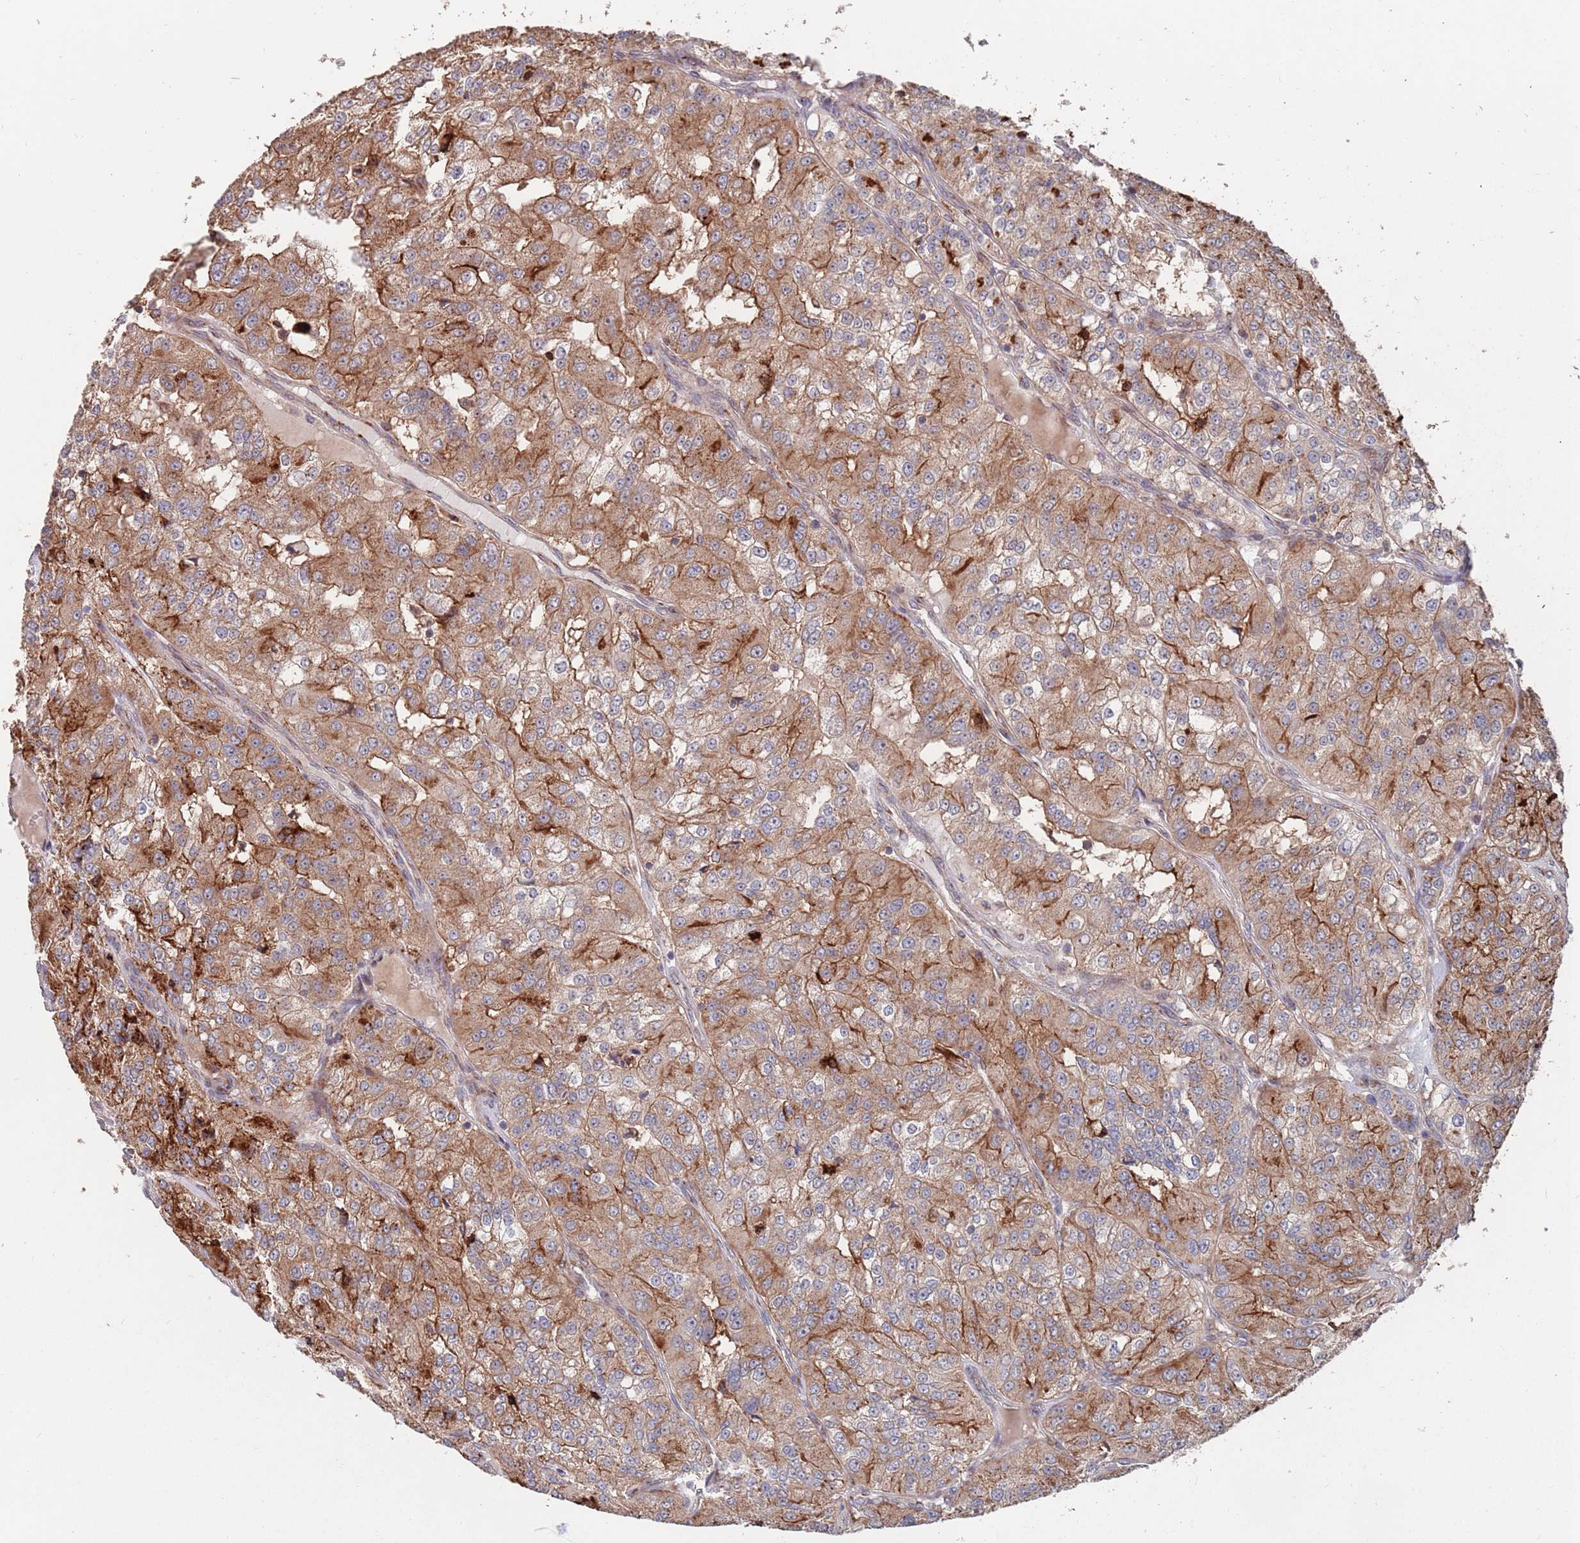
{"staining": {"intensity": "strong", "quantity": ">75%", "location": "cytoplasmic/membranous"}, "tissue": "renal cancer", "cell_type": "Tumor cells", "image_type": "cancer", "snomed": [{"axis": "morphology", "description": "Adenocarcinoma, NOS"}, {"axis": "topography", "description": "Kidney"}], "caption": "Protein staining demonstrates strong cytoplasmic/membranous positivity in approximately >75% of tumor cells in renal adenocarcinoma.", "gene": "UNC45A", "patient": {"sex": "female", "age": 63}}